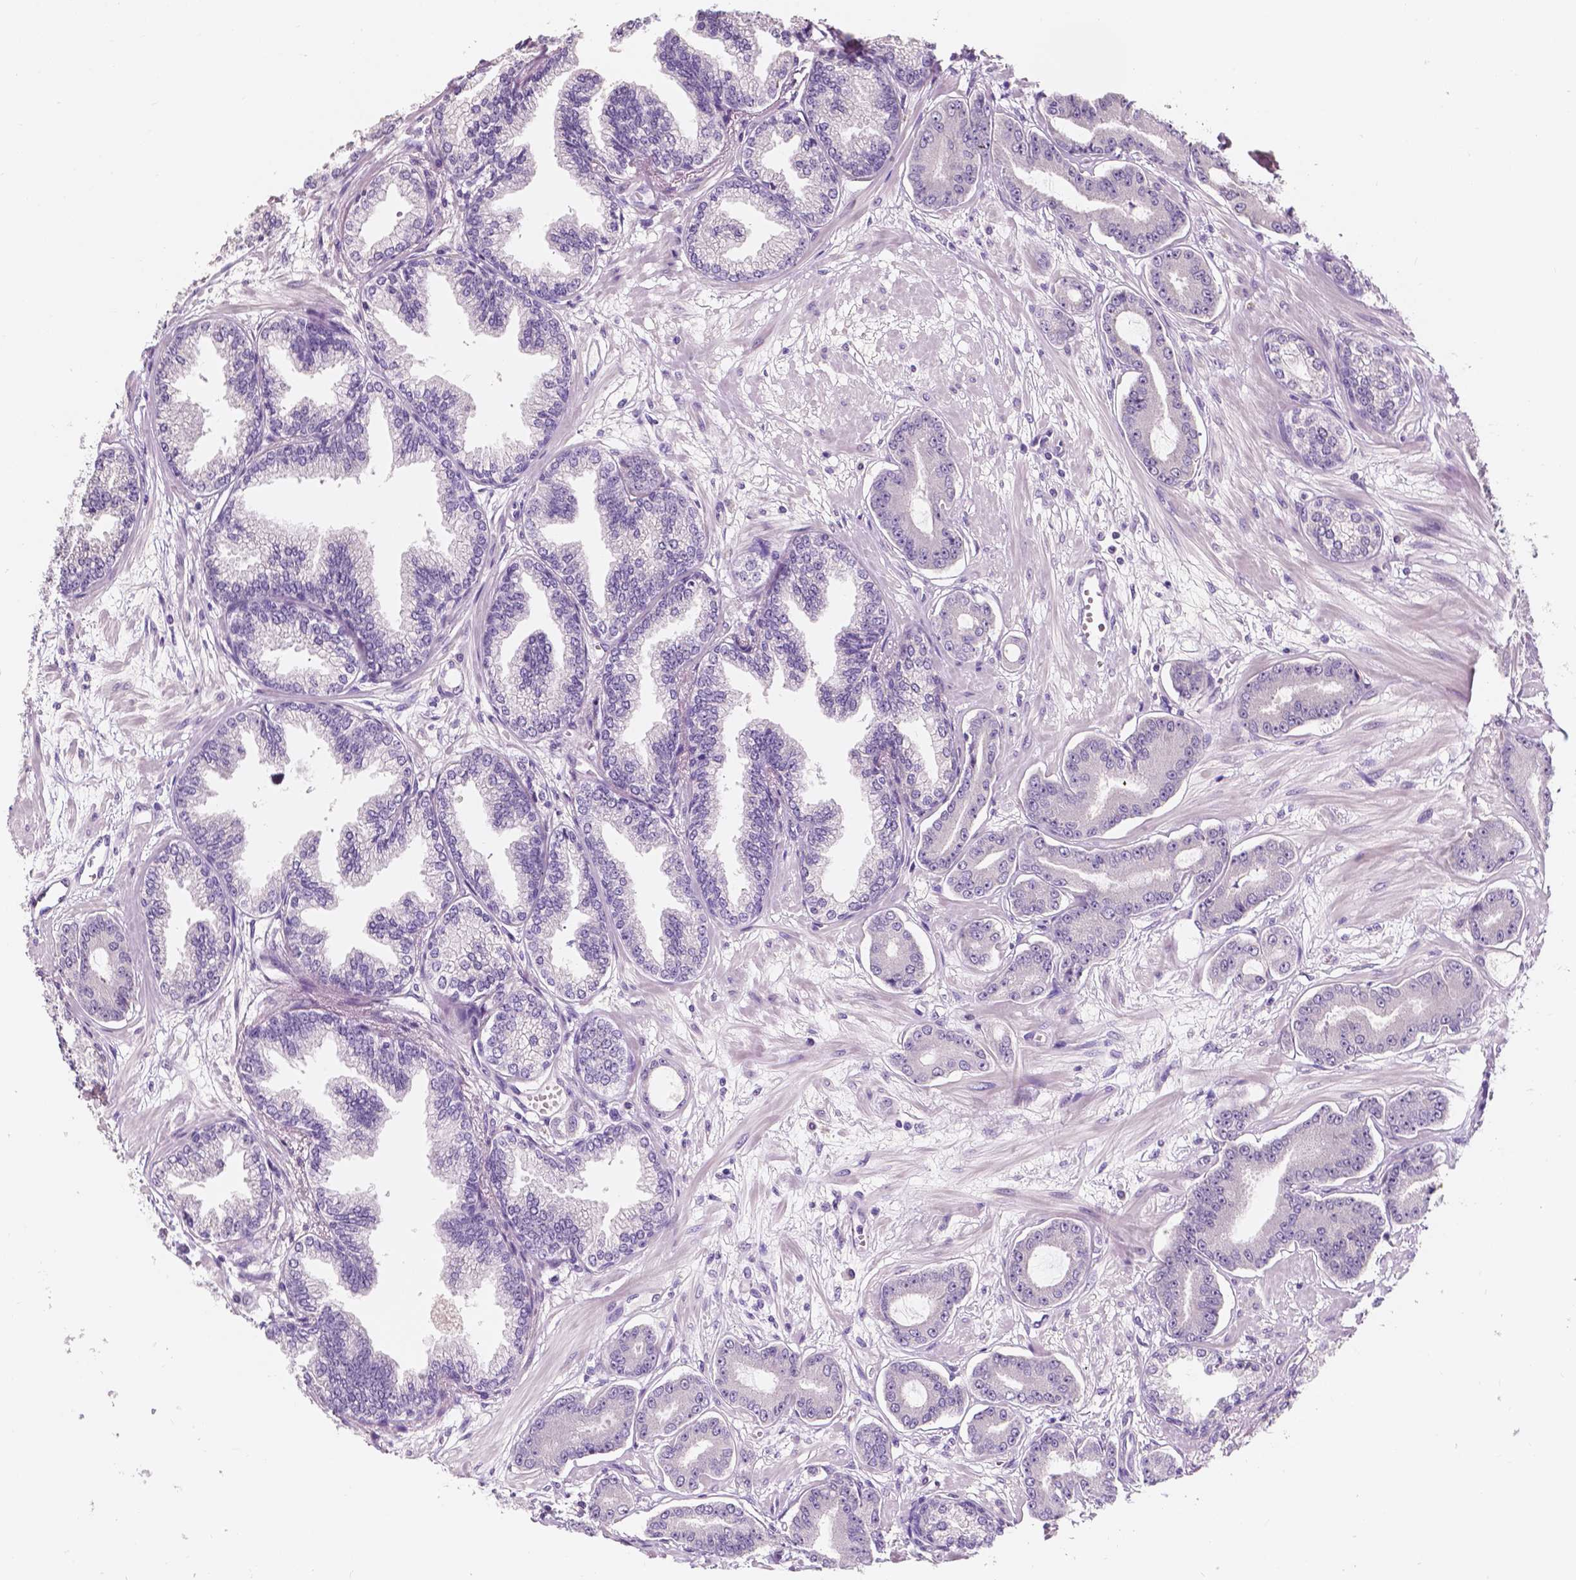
{"staining": {"intensity": "negative", "quantity": "none", "location": "none"}, "tissue": "prostate cancer", "cell_type": "Tumor cells", "image_type": "cancer", "snomed": [{"axis": "morphology", "description": "Adenocarcinoma, Low grade"}, {"axis": "topography", "description": "Prostate"}], "caption": "Immunohistochemical staining of human prostate cancer demonstrates no significant expression in tumor cells.", "gene": "TAL1", "patient": {"sex": "male", "age": 64}}